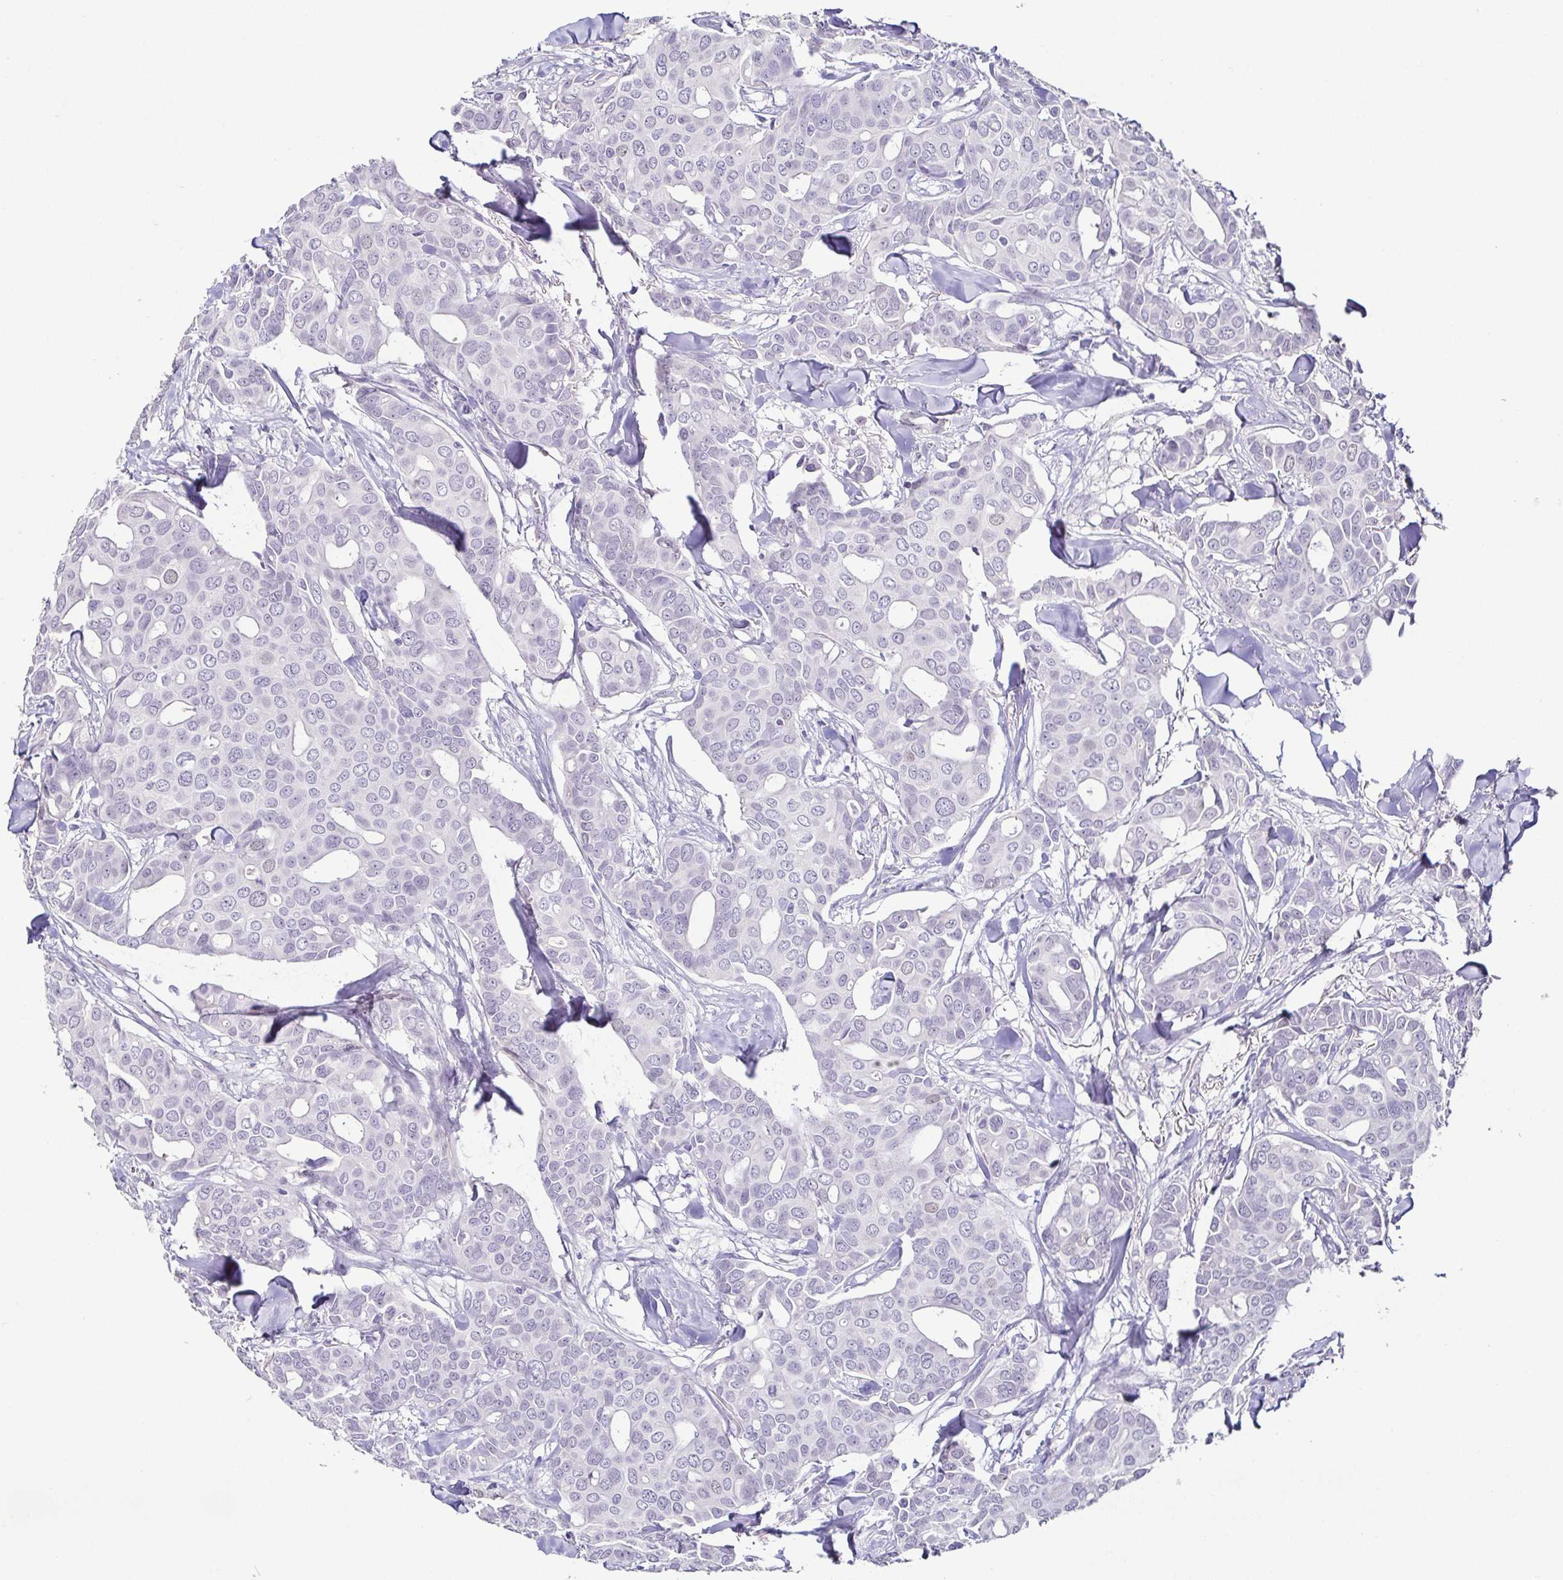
{"staining": {"intensity": "negative", "quantity": "none", "location": "none"}, "tissue": "breast cancer", "cell_type": "Tumor cells", "image_type": "cancer", "snomed": [{"axis": "morphology", "description": "Duct carcinoma"}, {"axis": "topography", "description": "Breast"}], "caption": "DAB (3,3'-diaminobenzidine) immunohistochemical staining of human breast cancer demonstrates no significant staining in tumor cells. (DAB IHC, high magnification).", "gene": "TCF3", "patient": {"sex": "female", "age": 54}}